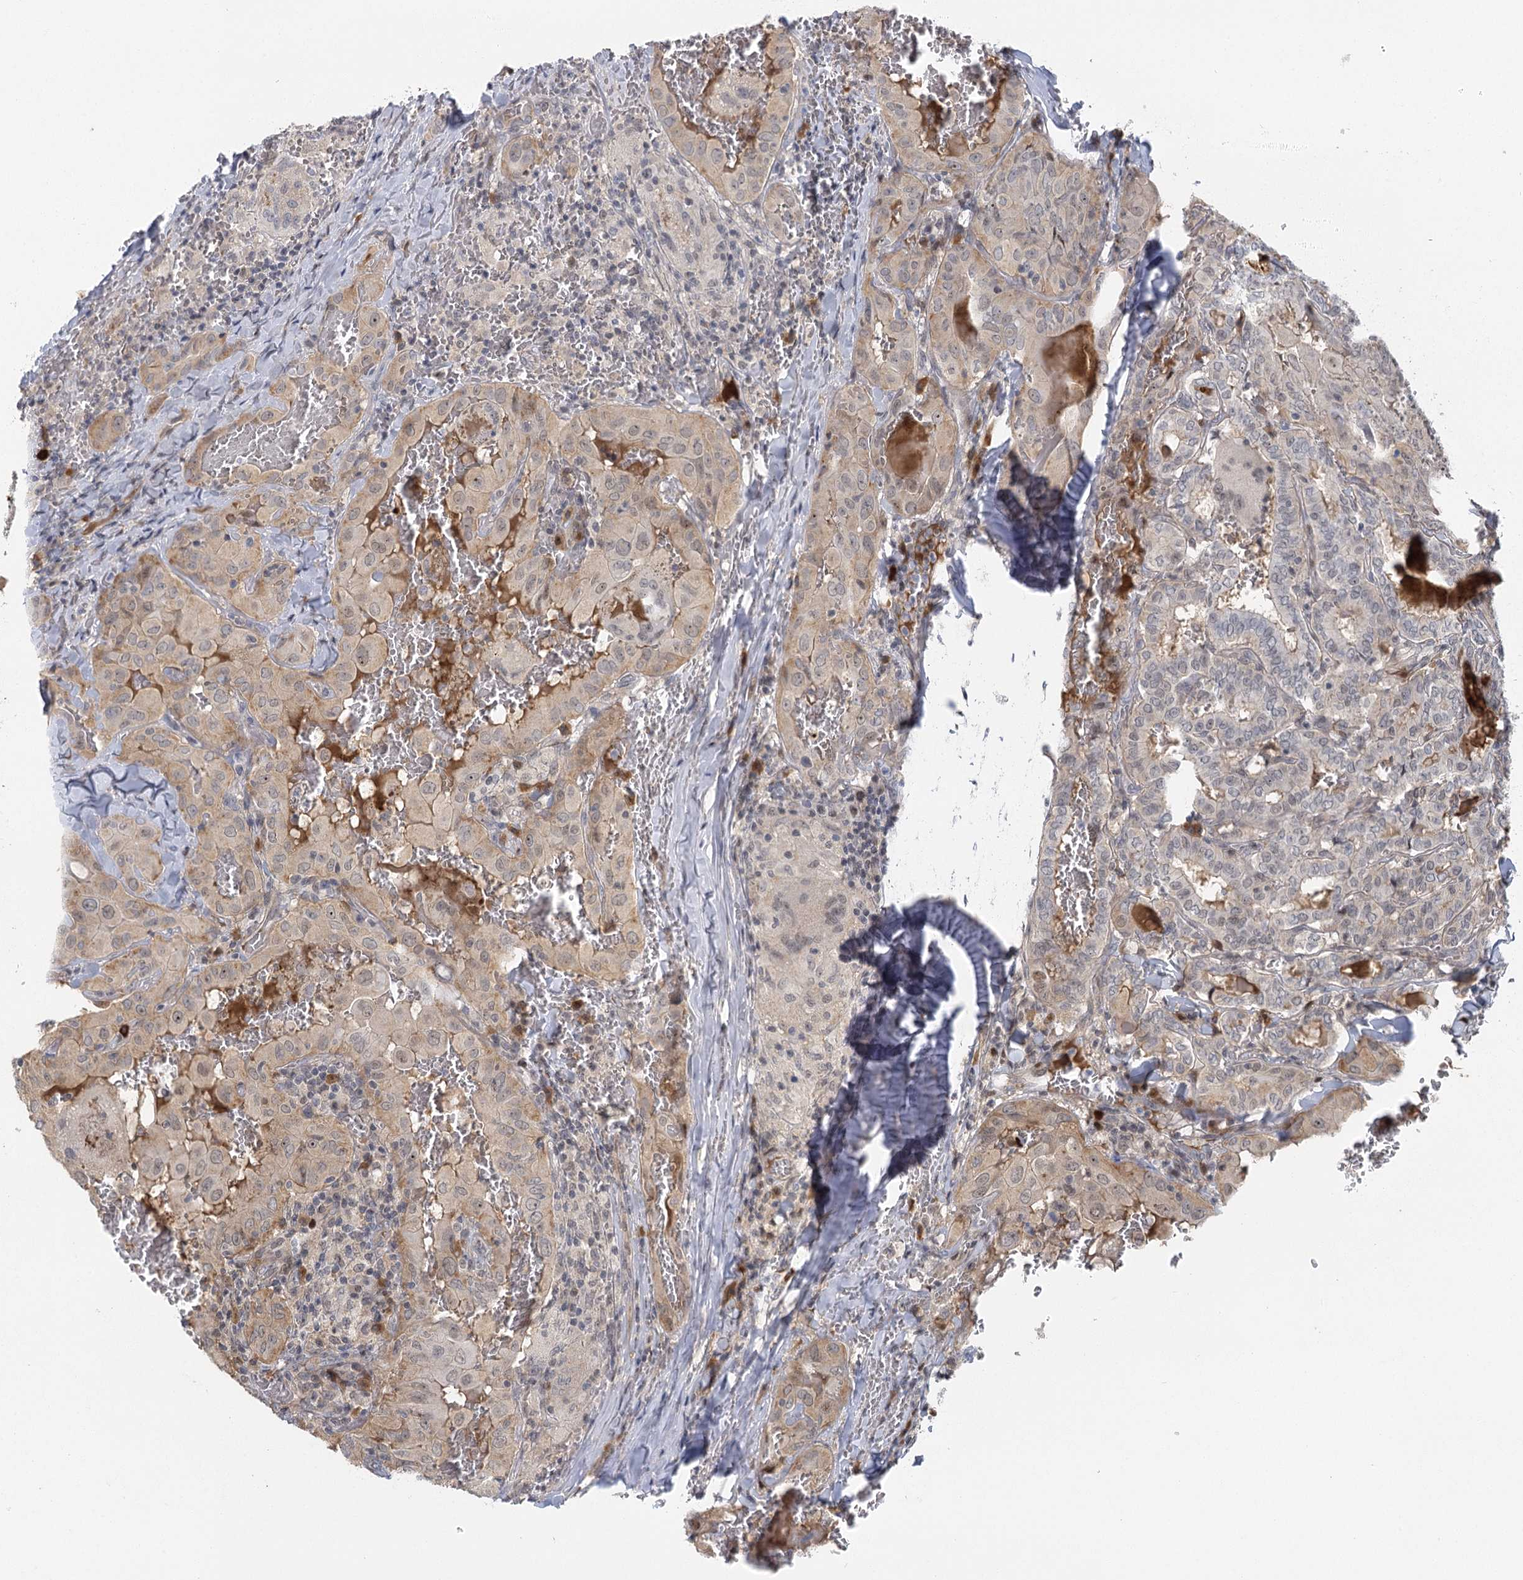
{"staining": {"intensity": "negative", "quantity": "none", "location": "none"}, "tissue": "thyroid cancer", "cell_type": "Tumor cells", "image_type": "cancer", "snomed": [{"axis": "morphology", "description": "Papillary adenocarcinoma, NOS"}, {"axis": "topography", "description": "Thyroid gland"}], "caption": "This is an IHC photomicrograph of human papillary adenocarcinoma (thyroid). There is no expression in tumor cells.", "gene": "IL11RA", "patient": {"sex": "female", "age": 72}}